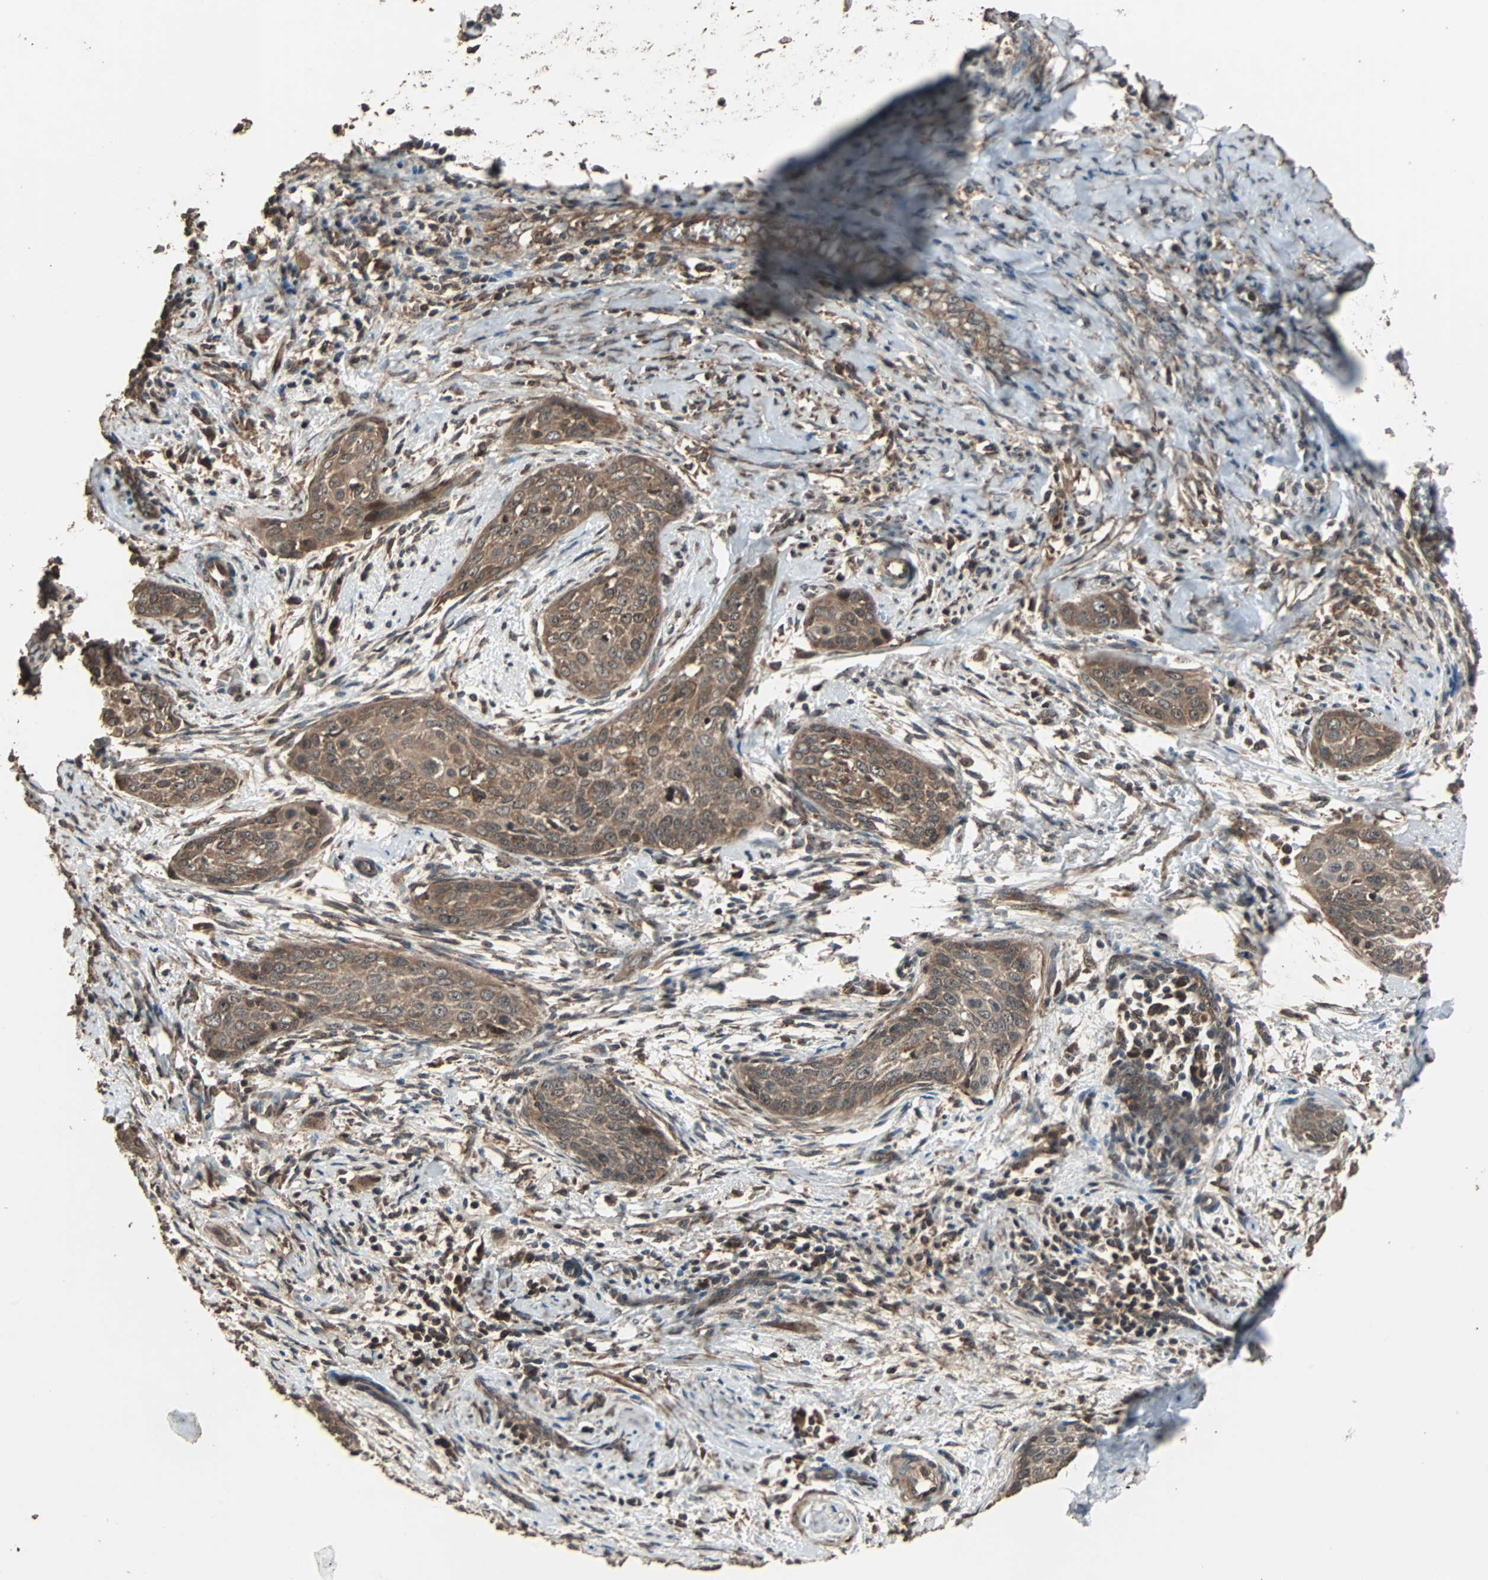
{"staining": {"intensity": "moderate", "quantity": ">75%", "location": "cytoplasmic/membranous"}, "tissue": "cervical cancer", "cell_type": "Tumor cells", "image_type": "cancer", "snomed": [{"axis": "morphology", "description": "Squamous cell carcinoma, NOS"}, {"axis": "topography", "description": "Cervix"}], "caption": "Immunohistochemistry (IHC) histopathology image of neoplastic tissue: human cervical squamous cell carcinoma stained using IHC reveals medium levels of moderate protein expression localized specifically in the cytoplasmic/membranous of tumor cells, appearing as a cytoplasmic/membranous brown color.", "gene": "LAMTOR5", "patient": {"sex": "female", "age": 33}}